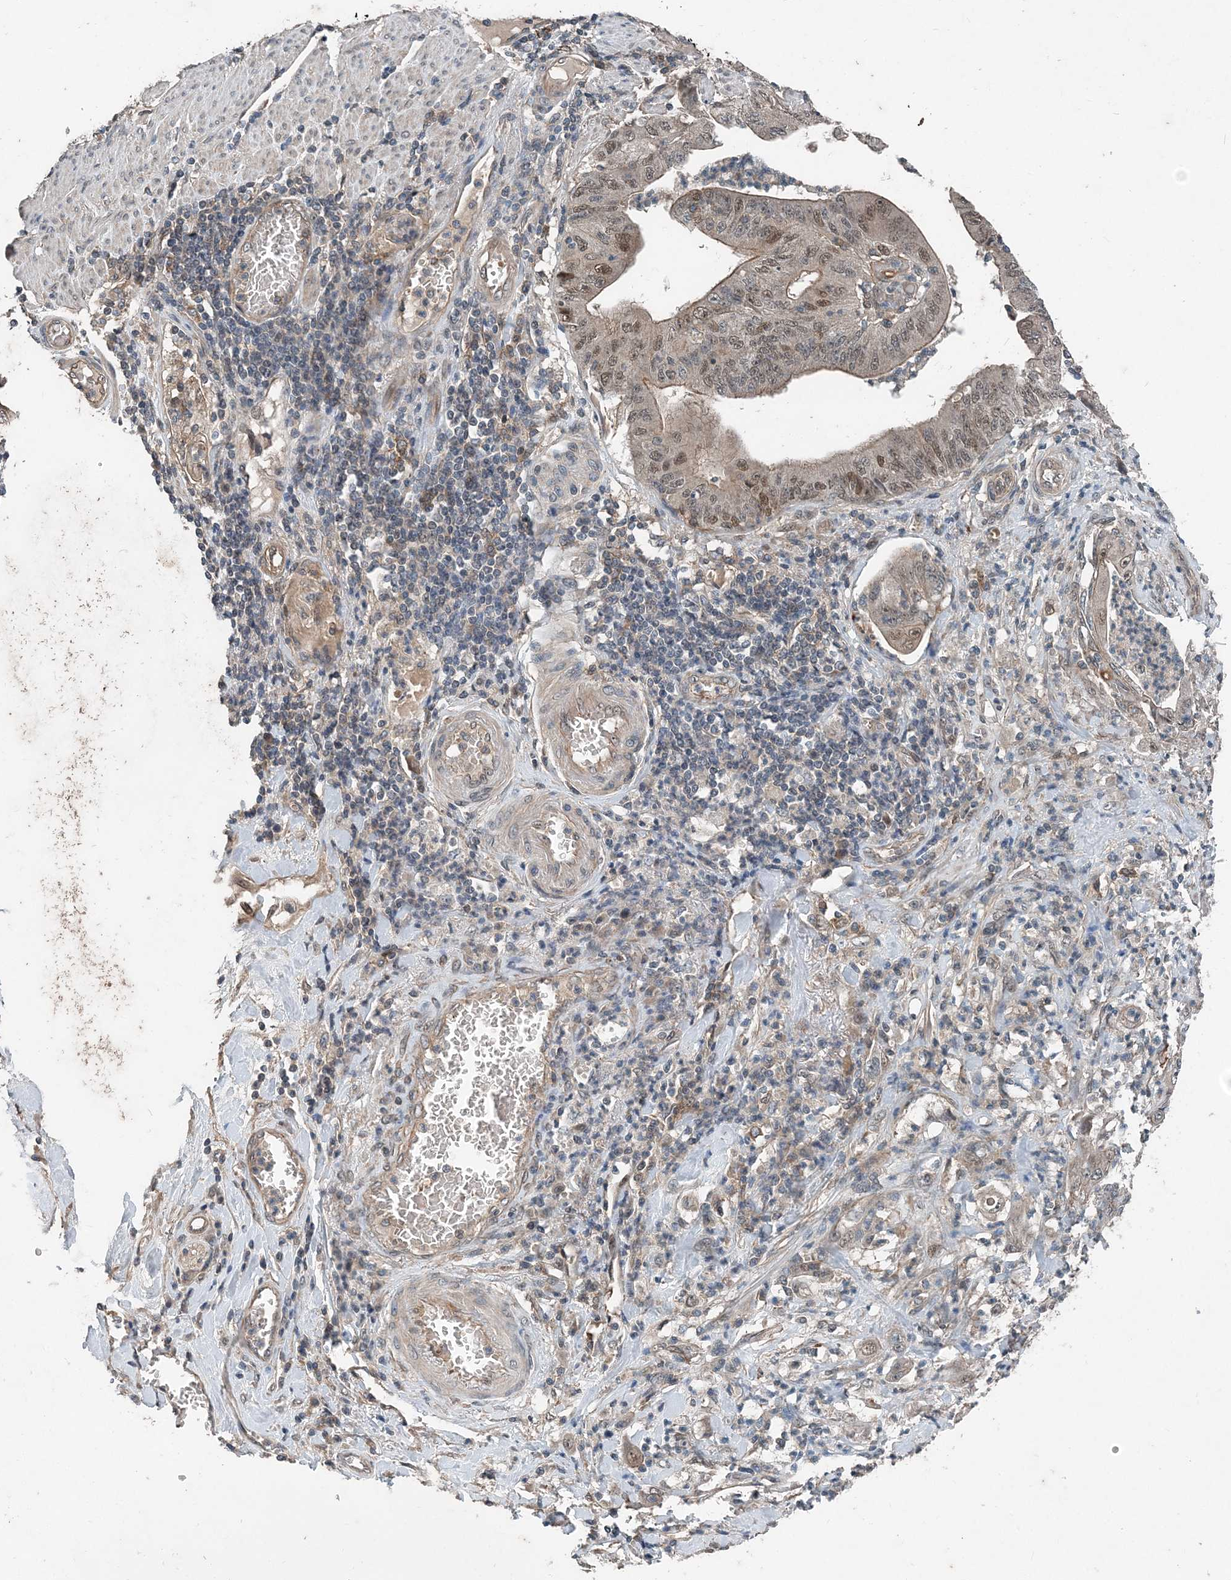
{"staining": {"intensity": "moderate", "quantity": "<25%", "location": "nuclear"}, "tissue": "stomach cancer", "cell_type": "Tumor cells", "image_type": "cancer", "snomed": [{"axis": "morphology", "description": "Adenocarcinoma, NOS"}, {"axis": "topography", "description": "Stomach"}], "caption": "Protein staining of adenocarcinoma (stomach) tissue displays moderate nuclear positivity in approximately <25% of tumor cells. The staining was performed using DAB (3,3'-diaminobenzidine), with brown indicating positive protein expression. Nuclei are stained blue with hematoxylin.", "gene": "SMPD3", "patient": {"sex": "female", "age": 73}}